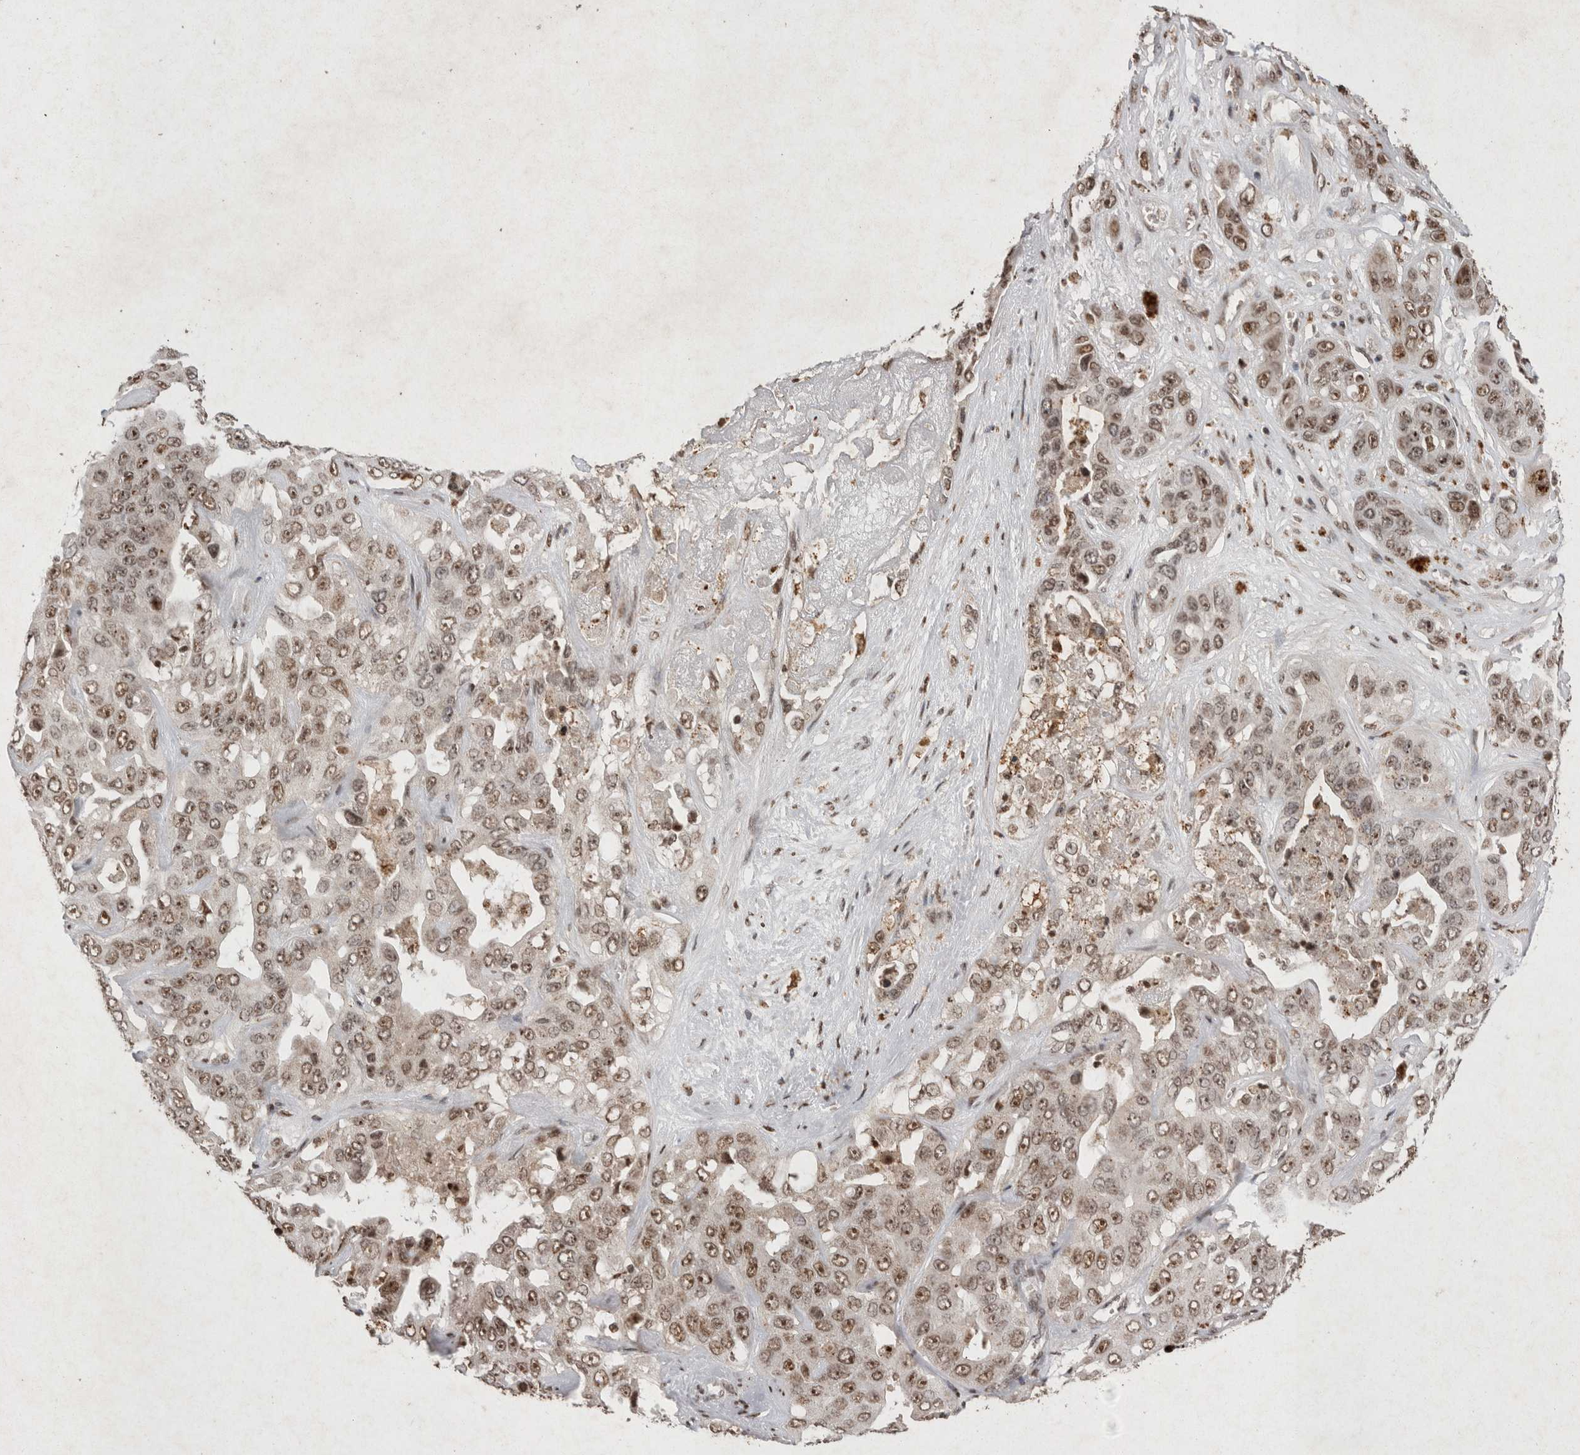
{"staining": {"intensity": "moderate", "quantity": ">75%", "location": "nuclear"}, "tissue": "liver cancer", "cell_type": "Tumor cells", "image_type": "cancer", "snomed": [{"axis": "morphology", "description": "Cholangiocarcinoma"}, {"axis": "topography", "description": "Liver"}], "caption": "This micrograph reveals cholangiocarcinoma (liver) stained with immunohistochemistry to label a protein in brown. The nuclear of tumor cells show moderate positivity for the protein. Nuclei are counter-stained blue.", "gene": "STK11", "patient": {"sex": "female", "age": 52}}